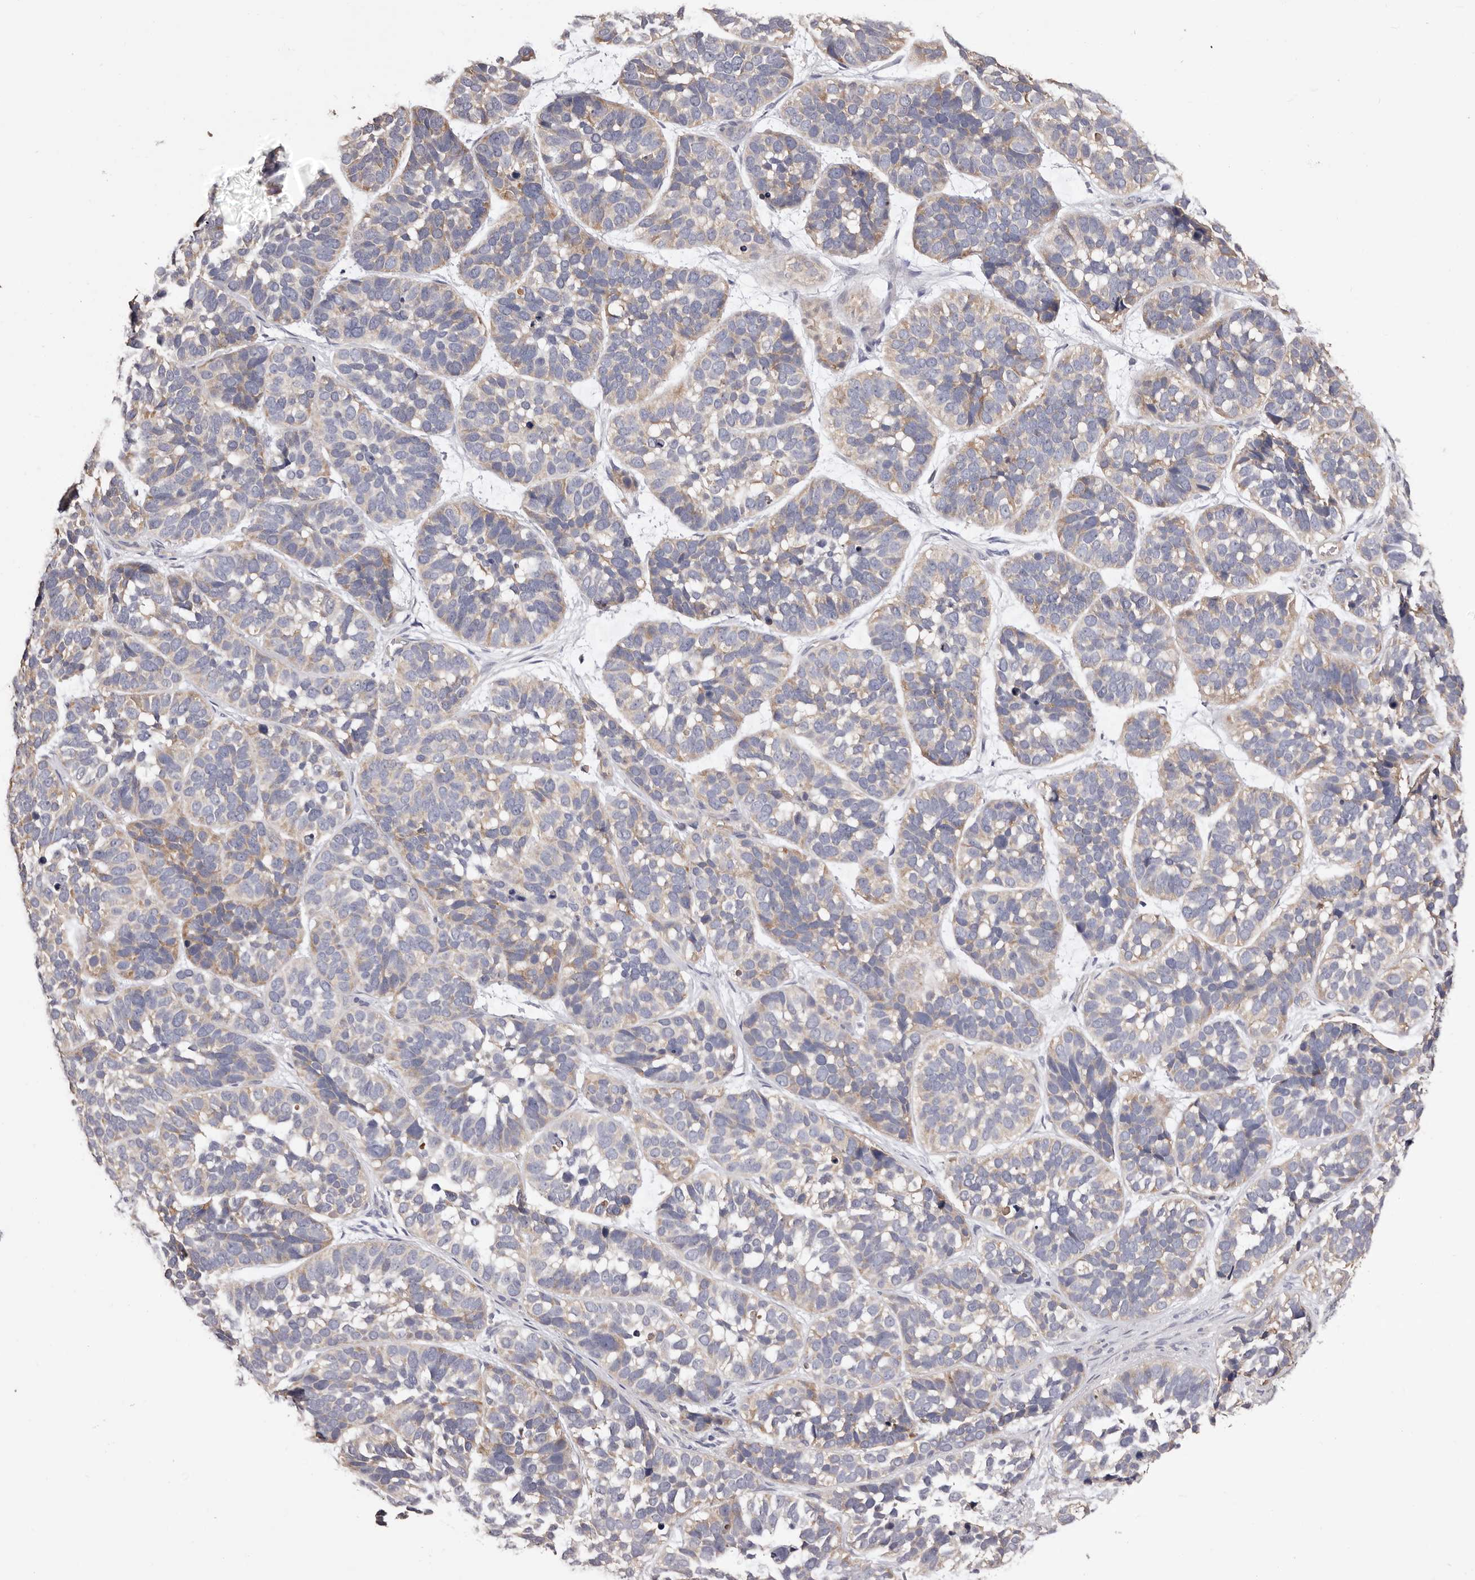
{"staining": {"intensity": "moderate", "quantity": "<25%", "location": "cytoplasmic/membranous"}, "tissue": "skin cancer", "cell_type": "Tumor cells", "image_type": "cancer", "snomed": [{"axis": "morphology", "description": "Basal cell carcinoma"}, {"axis": "topography", "description": "Skin"}], "caption": "Tumor cells reveal moderate cytoplasmic/membranous expression in about <25% of cells in basal cell carcinoma (skin). The staining is performed using DAB (3,3'-diaminobenzidine) brown chromogen to label protein expression. The nuclei are counter-stained blue using hematoxylin.", "gene": "ETNK1", "patient": {"sex": "male", "age": 62}}